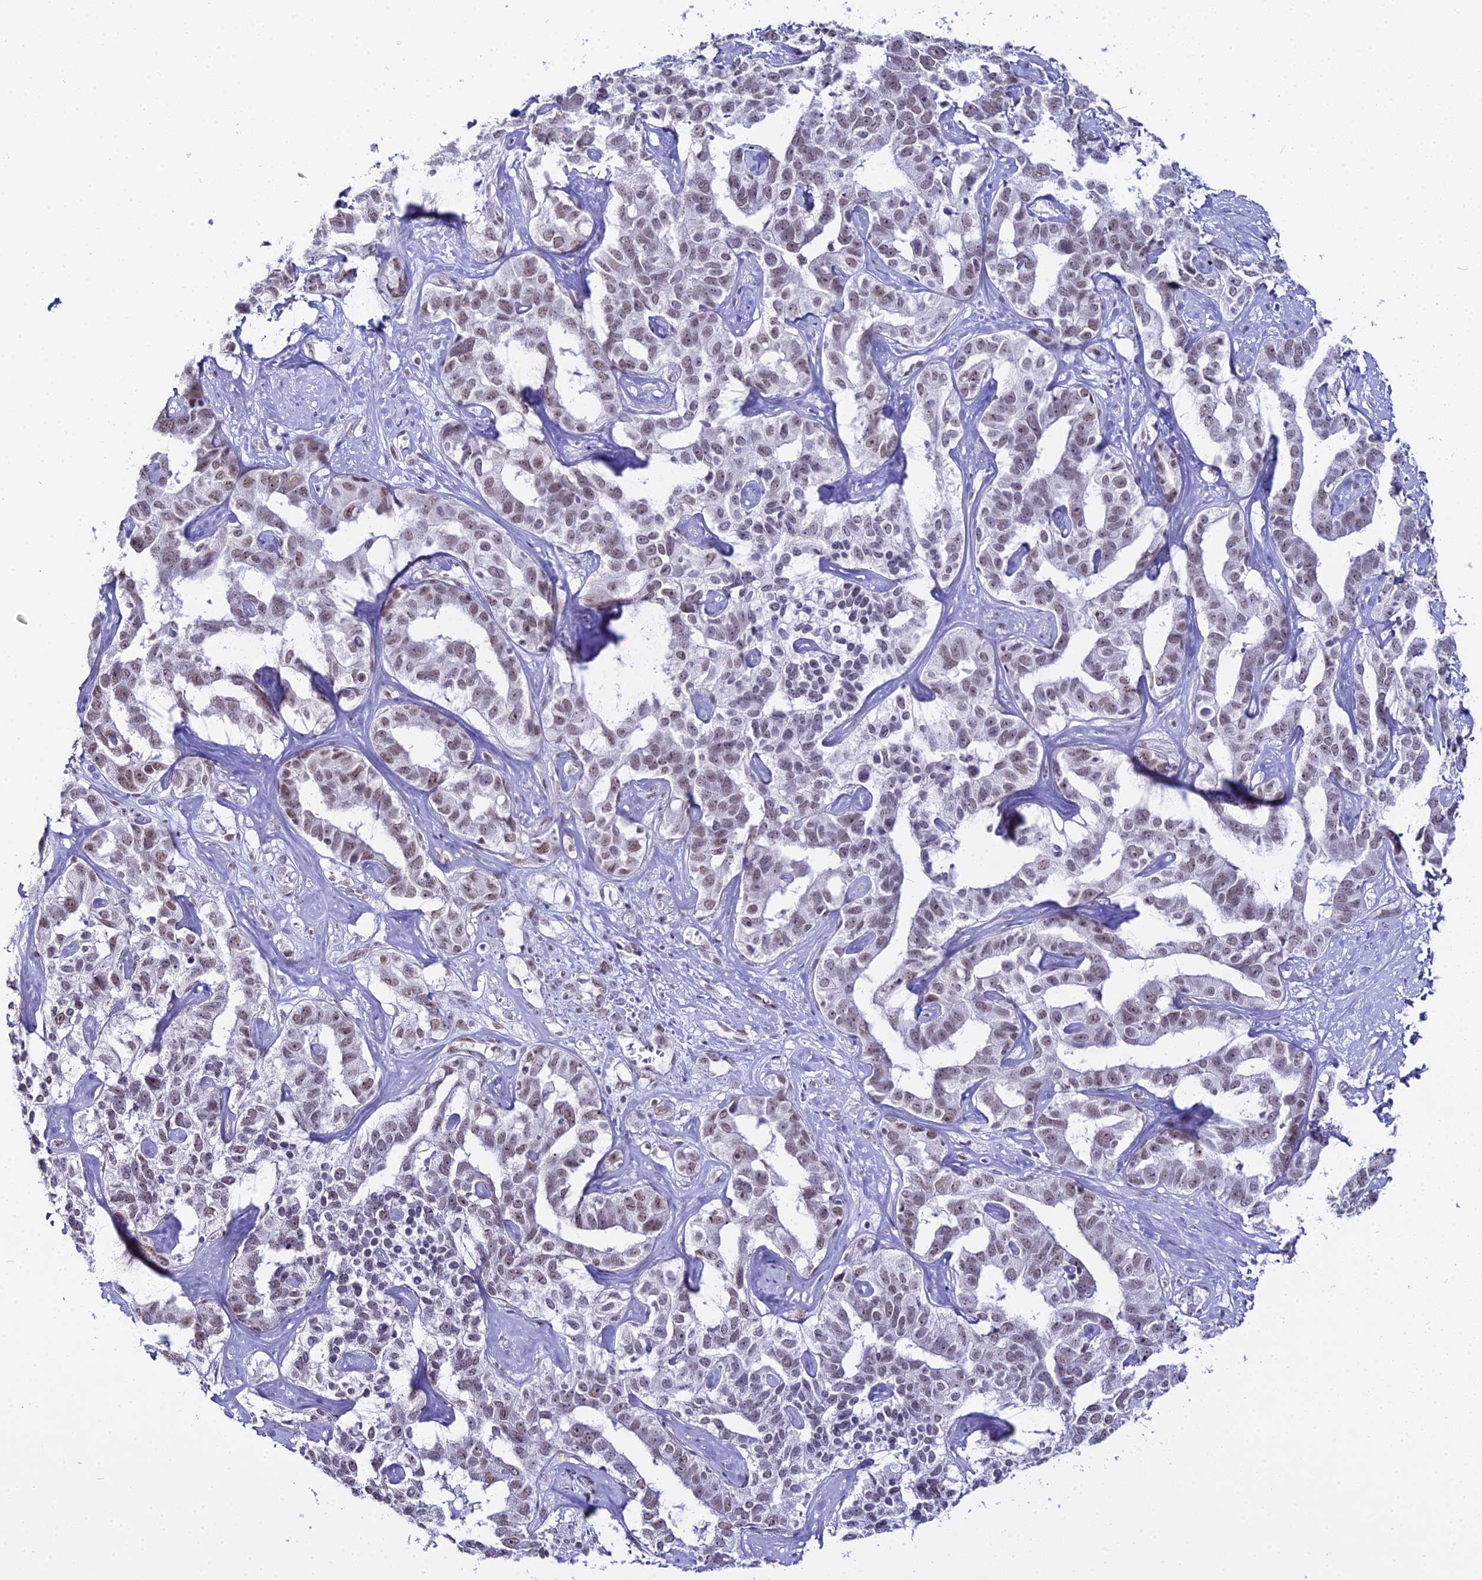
{"staining": {"intensity": "weak", "quantity": "25%-75%", "location": "nuclear"}, "tissue": "liver cancer", "cell_type": "Tumor cells", "image_type": "cancer", "snomed": [{"axis": "morphology", "description": "Cholangiocarcinoma"}, {"axis": "topography", "description": "Liver"}], "caption": "Liver cancer stained with a protein marker shows weak staining in tumor cells.", "gene": "RBM12", "patient": {"sex": "male", "age": 59}}